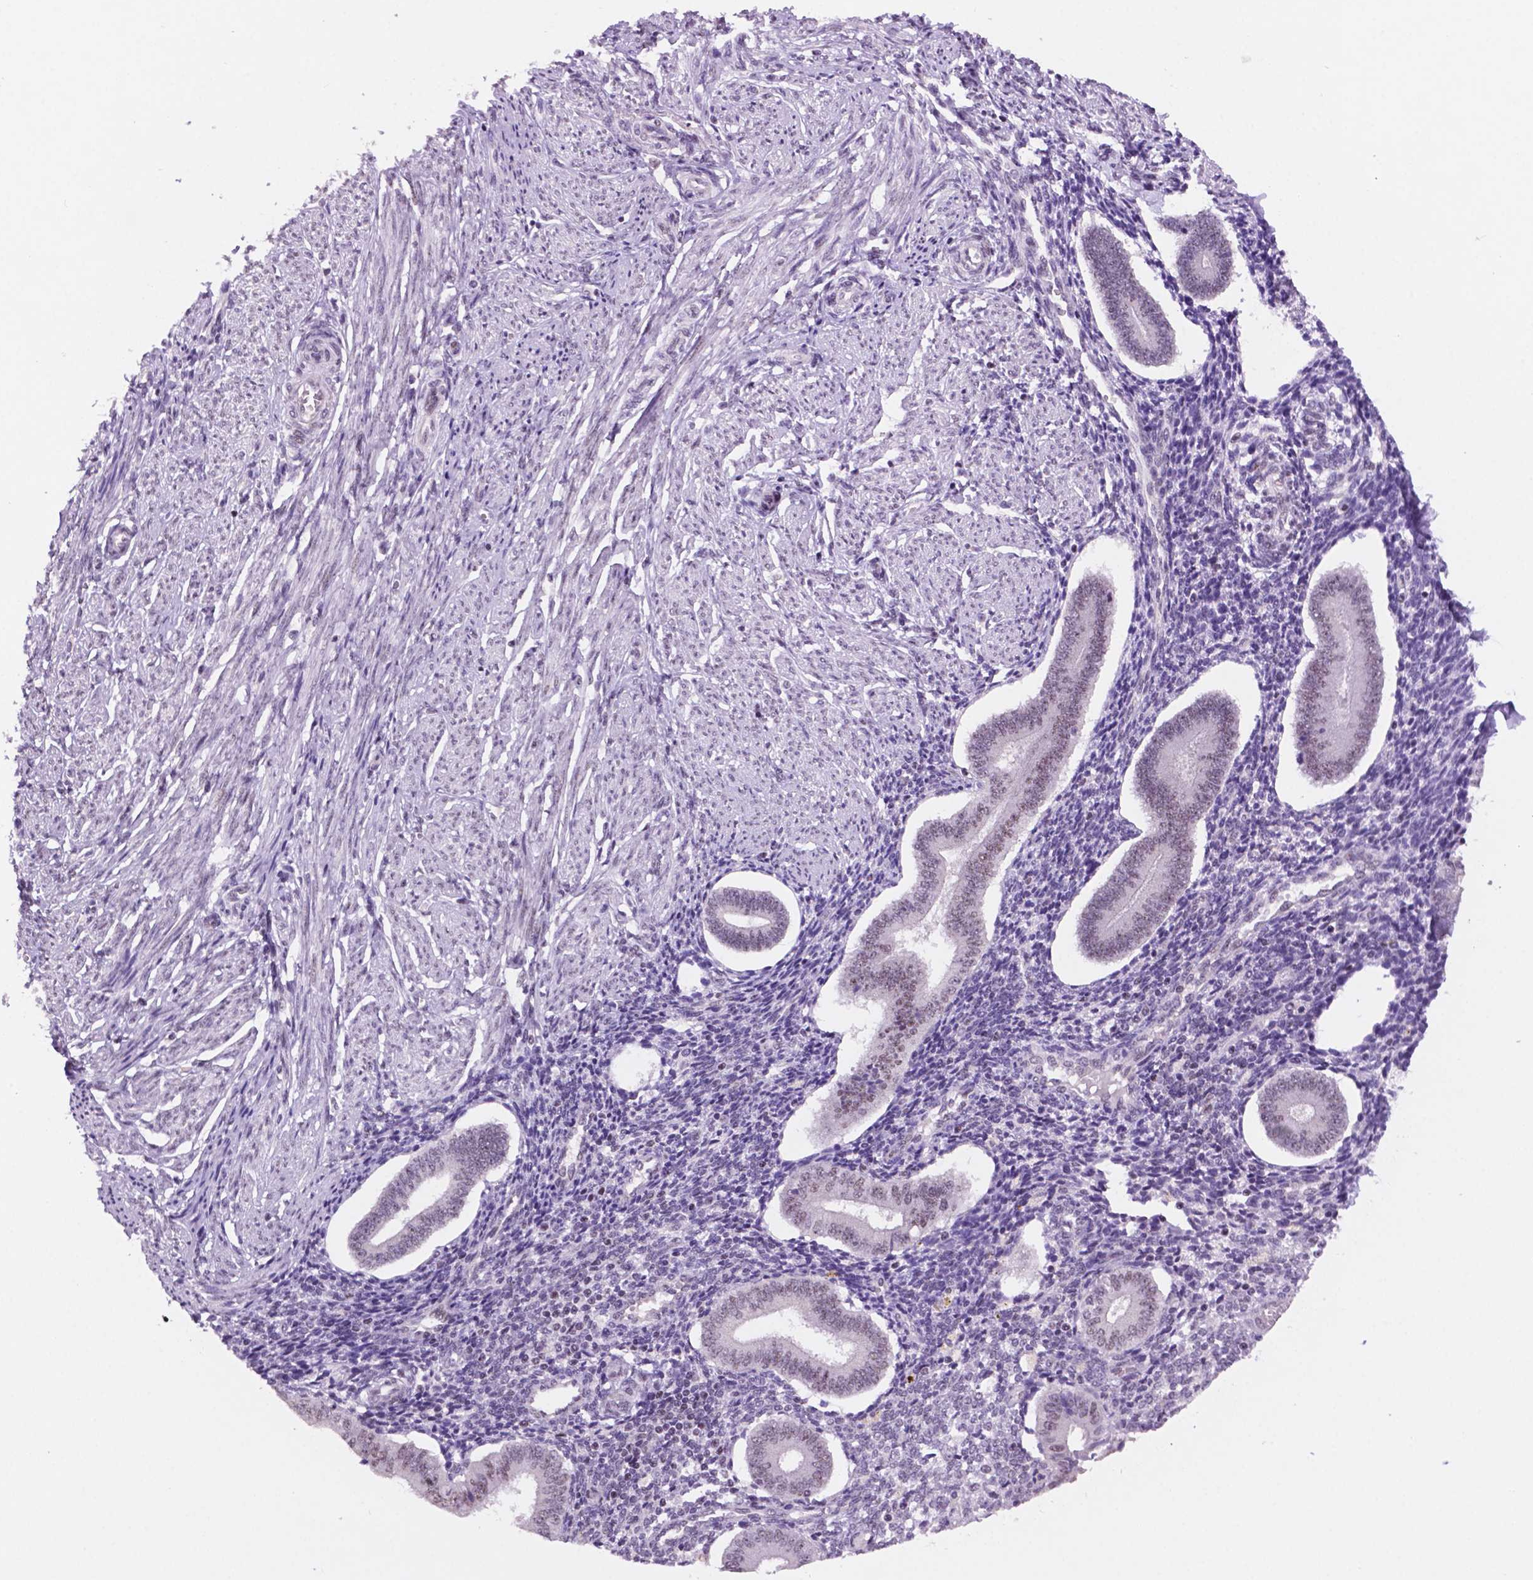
{"staining": {"intensity": "negative", "quantity": "none", "location": "none"}, "tissue": "endometrium", "cell_type": "Cells in endometrial stroma", "image_type": "normal", "snomed": [{"axis": "morphology", "description": "Normal tissue, NOS"}, {"axis": "topography", "description": "Endometrium"}], "caption": "DAB (3,3'-diaminobenzidine) immunohistochemical staining of unremarkable human endometrium demonstrates no significant expression in cells in endometrial stroma.", "gene": "NCOR1", "patient": {"sex": "female", "age": 40}}